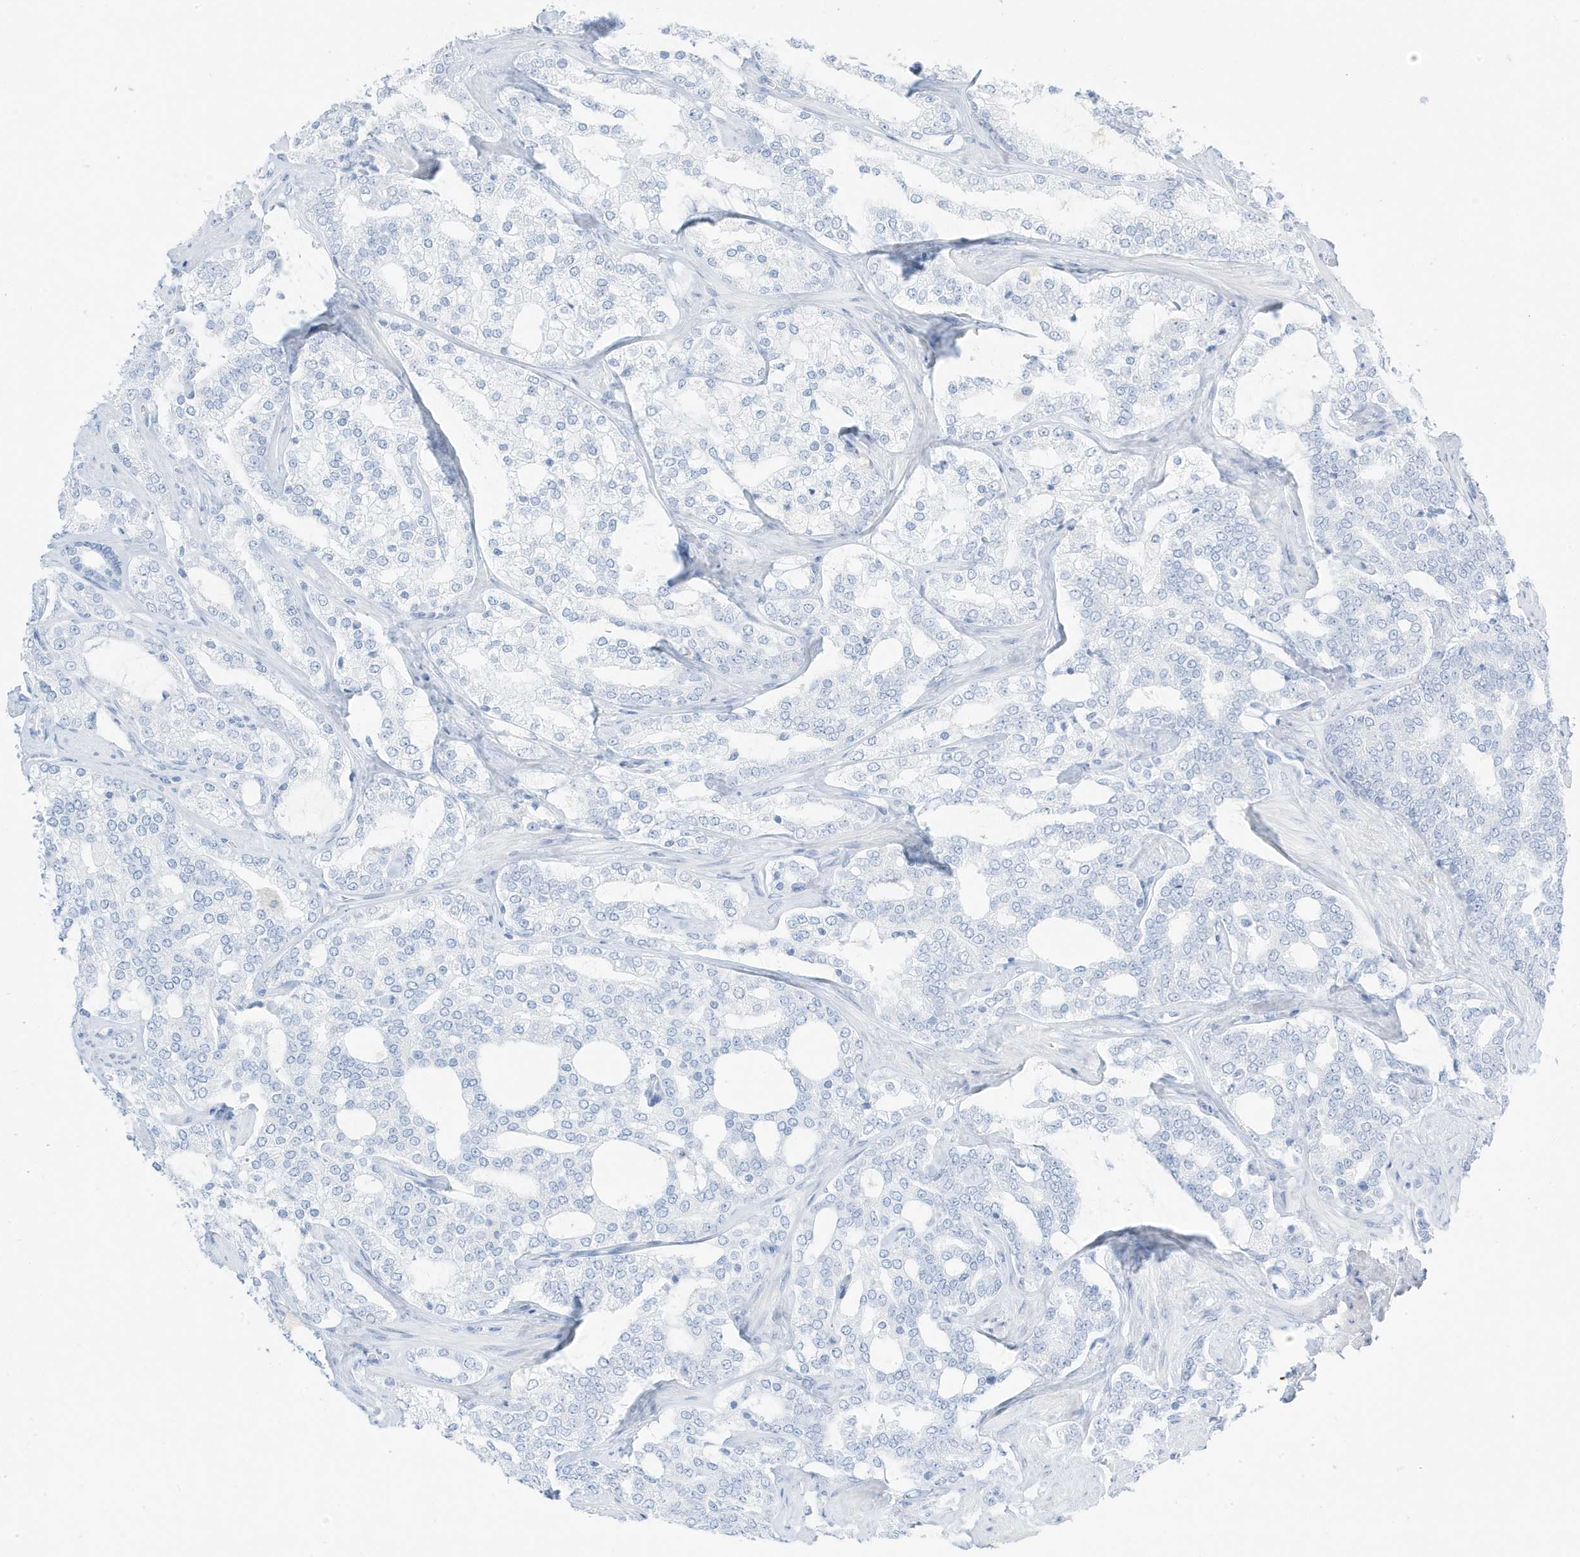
{"staining": {"intensity": "negative", "quantity": "none", "location": "none"}, "tissue": "prostate cancer", "cell_type": "Tumor cells", "image_type": "cancer", "snomed": [{"axis": "morphology", "description": "Adenocarcinoma, High grade"}, {"axis": "topography", "description": "Prostate"}], "caption": "Prostate cancer was stained to show a protein in brown. There is no significant positivity in tumor cells.", "gene": "SLC22A13", "patient": {"sex": "male", "age": 64}}